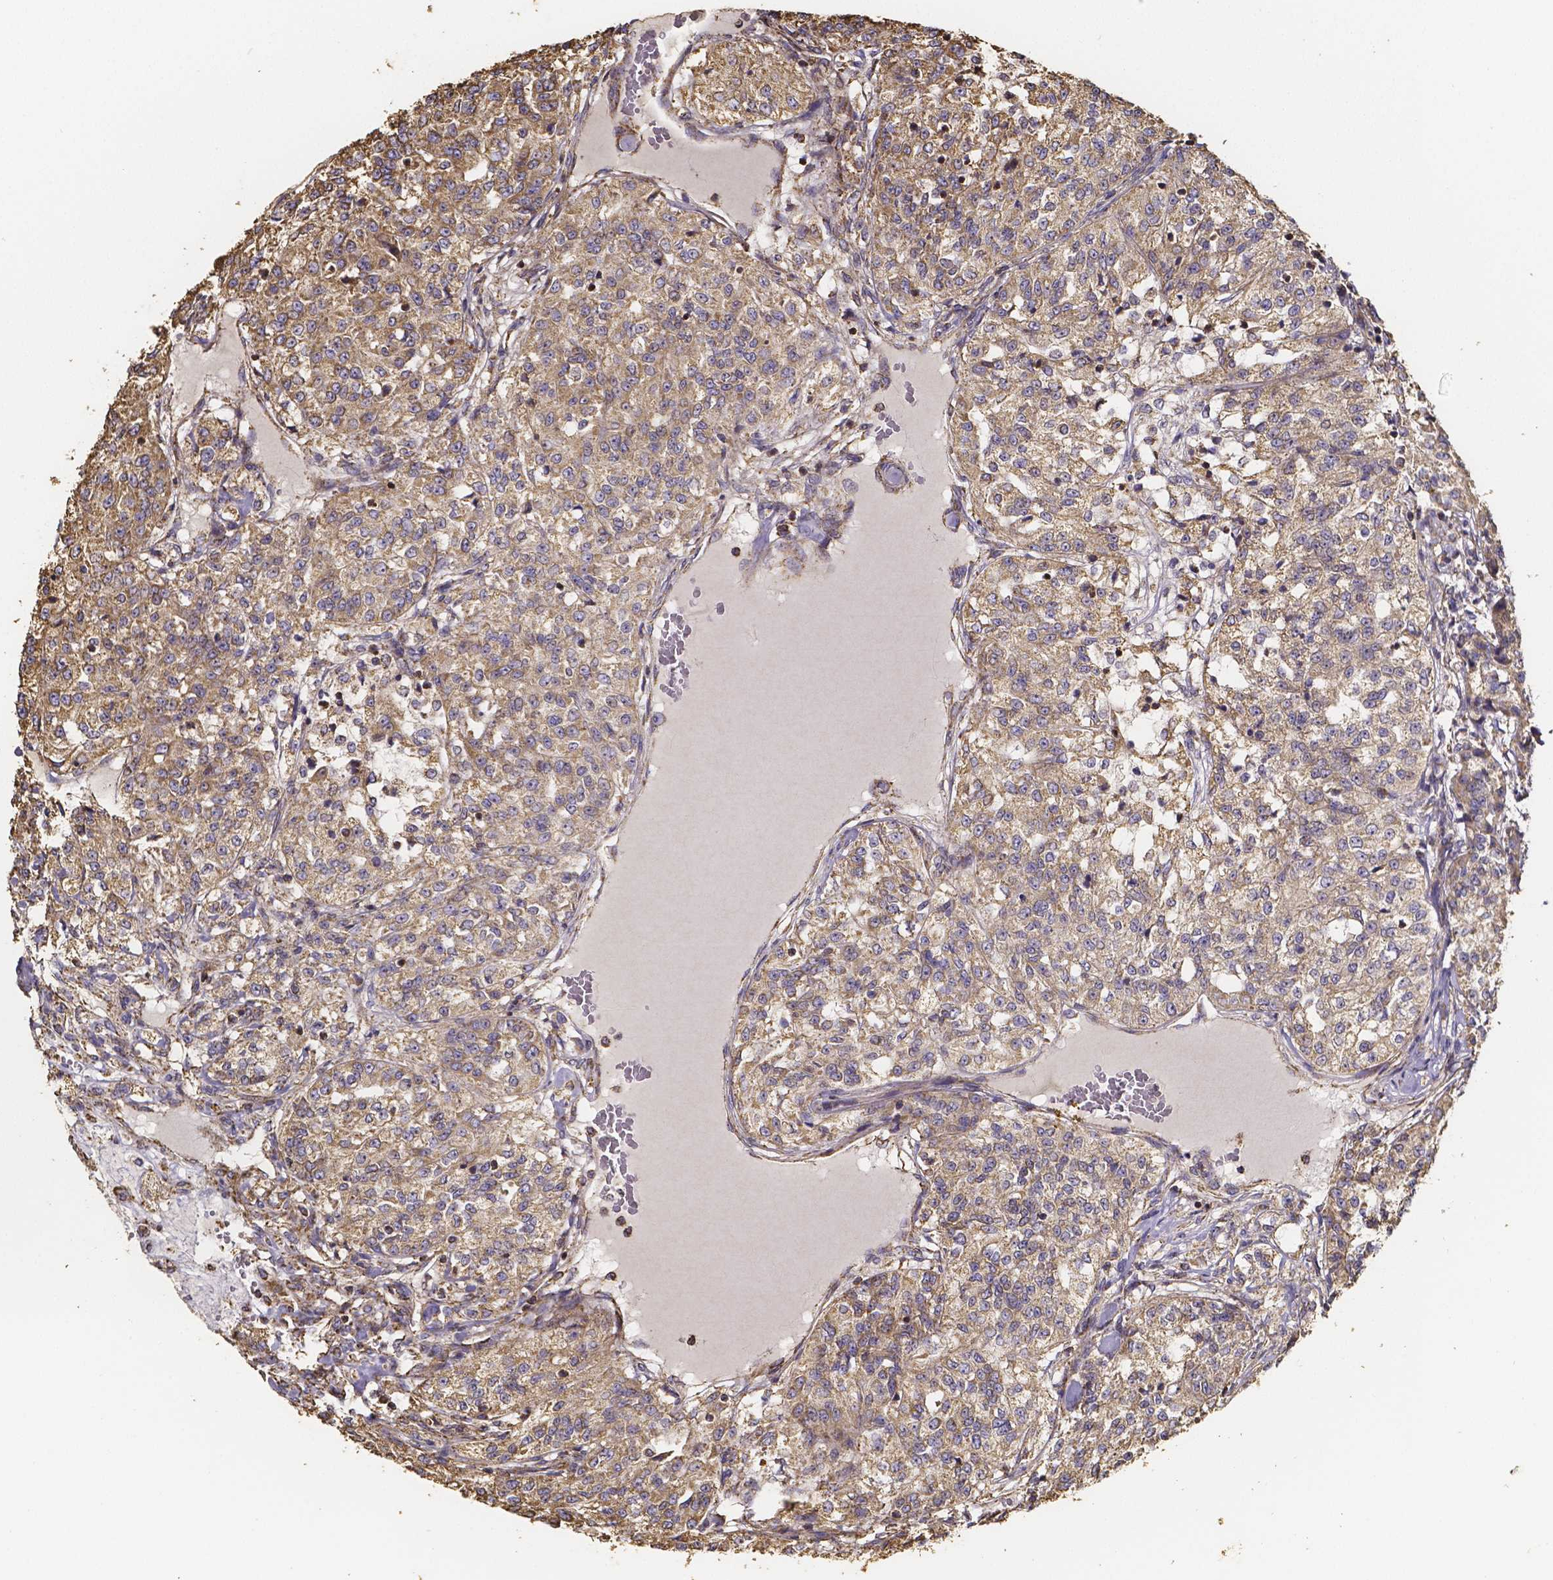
{"staining": {"intensity": "moderate", "quantity": ">75%", "location": "cytoplasmic/membranous"}, "tissue": "renal cancer", "cell_type": "Tumor cells", "image_type": "cancer", "snomed": [{"axis": "morphology", "description": "Adenocarcinoma, NOS"}, {"axis": "topography", "description": "Kidney"}], "caption": "A high-resolution photomicrograph shows IHC staining of renal cancer, which reveals moderate cytoplasmic/membranous expression in about >75% of tumor cells. The protein of interest is stained brown, and the nuclei are stained in blue (DAB (3,3'-diaminobenzidine) IHC with brightfield microscopy, high magnification).", "gene": "SLC35D2", "patient": {"sex": "female", "age": 63}}